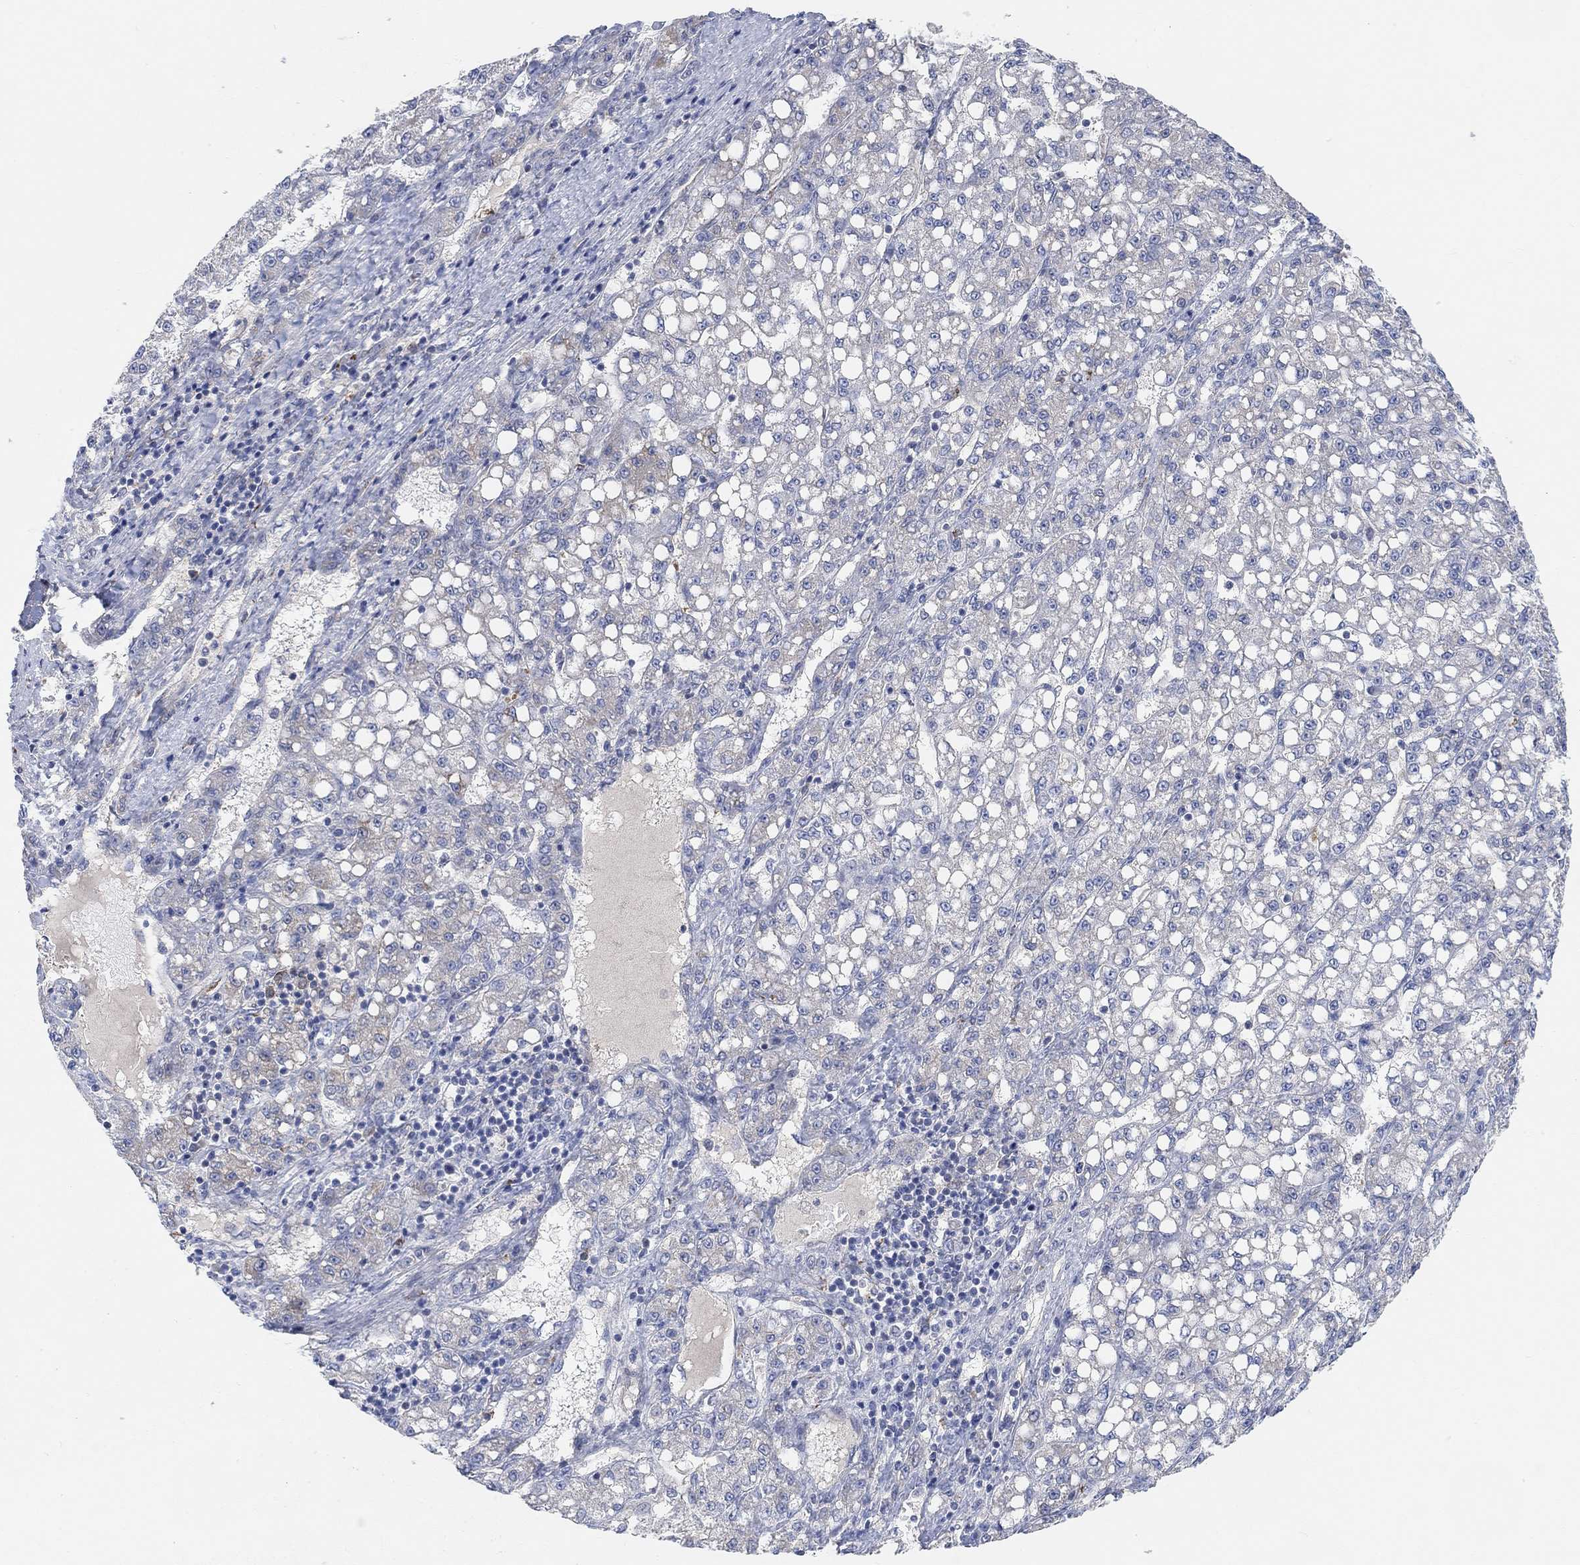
{"staining": {"intensity": "negative", "quantity": "none", "location": "none"}, "tissue": "liver cancer", "cell_type": "Tumor cells", "image_type": "cancer", "snomed": [{"axis": "morphology", "description": "Carcinoma, Hepatocellular, NOS"}, {"axis": "topography", "description": "Liver"}], "caption": "Immunohistochemical staining of liver hepatocellular carcinoma exhibits no significant staining in tumor cells. (Immunohistochemistry, brightfield microscopy, high magnification).", "gene": "HCRTR1", "patient": {"sex": "female", "age": 65}}